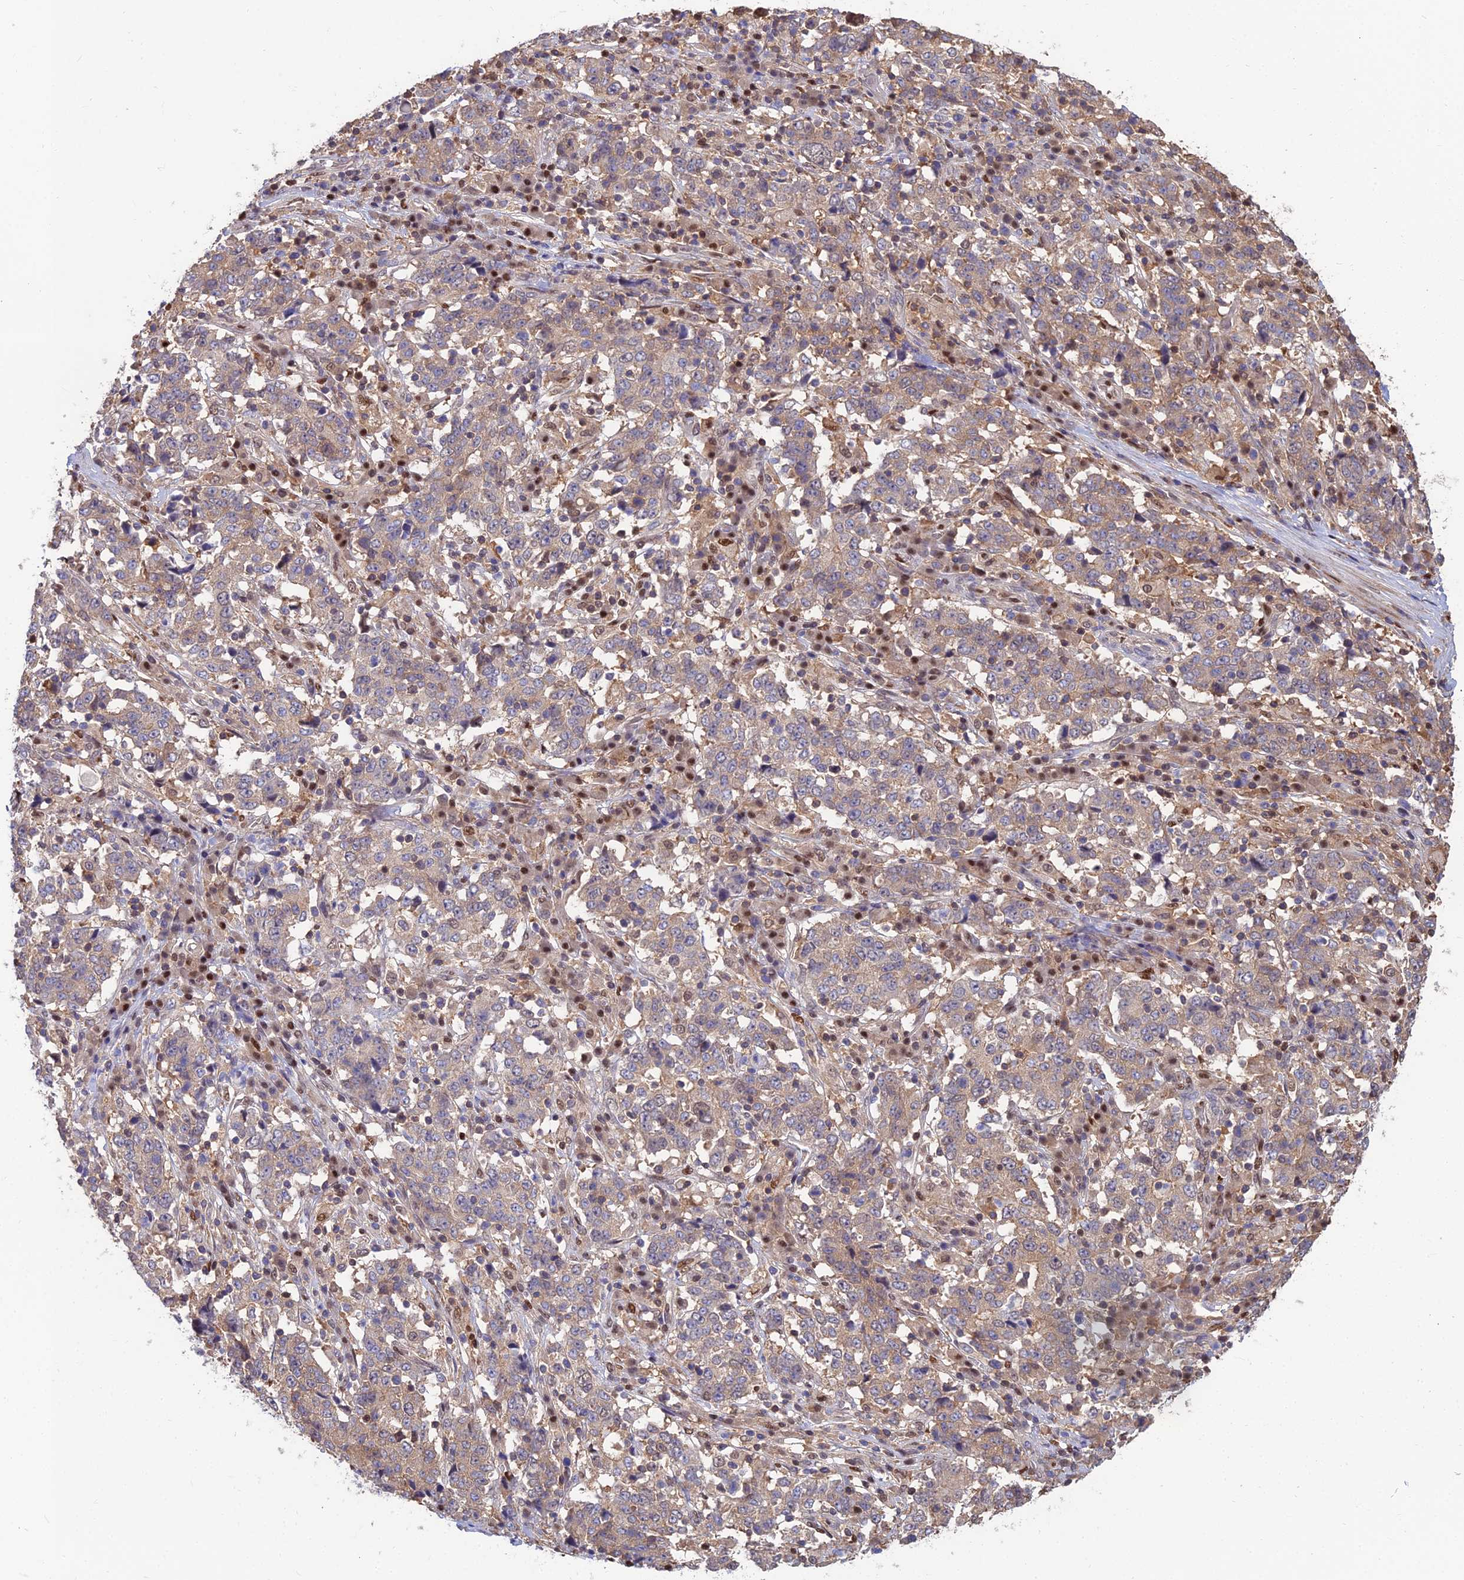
{"staining": {"intensity": "moderate", "quantity": "25%-75%", "location": "cytoplasmic/membranous"}, "tissue": "stomach cancer", "cell_type": "Tumor cells", "image_type": "cancer", "snomed": [{"axis": "morphology", "description": "Adenocarcinoma, NOS"}, {"axis": "topography", "description": "Stomach"}], "caption": "Immunohistochemistry photomicrograph of neoplastic tissue: stomach adenocarcinoma stained using immunohistochemistry (IHC) reveals medium levels of moderate protein expression localized specifically in the cytoplasmic/membranous of tumor cells, appearing as a cytoplasmic/membranous brown color.", "gene": "DNPEP", "patient": {"sex": "male", "age": 59}}